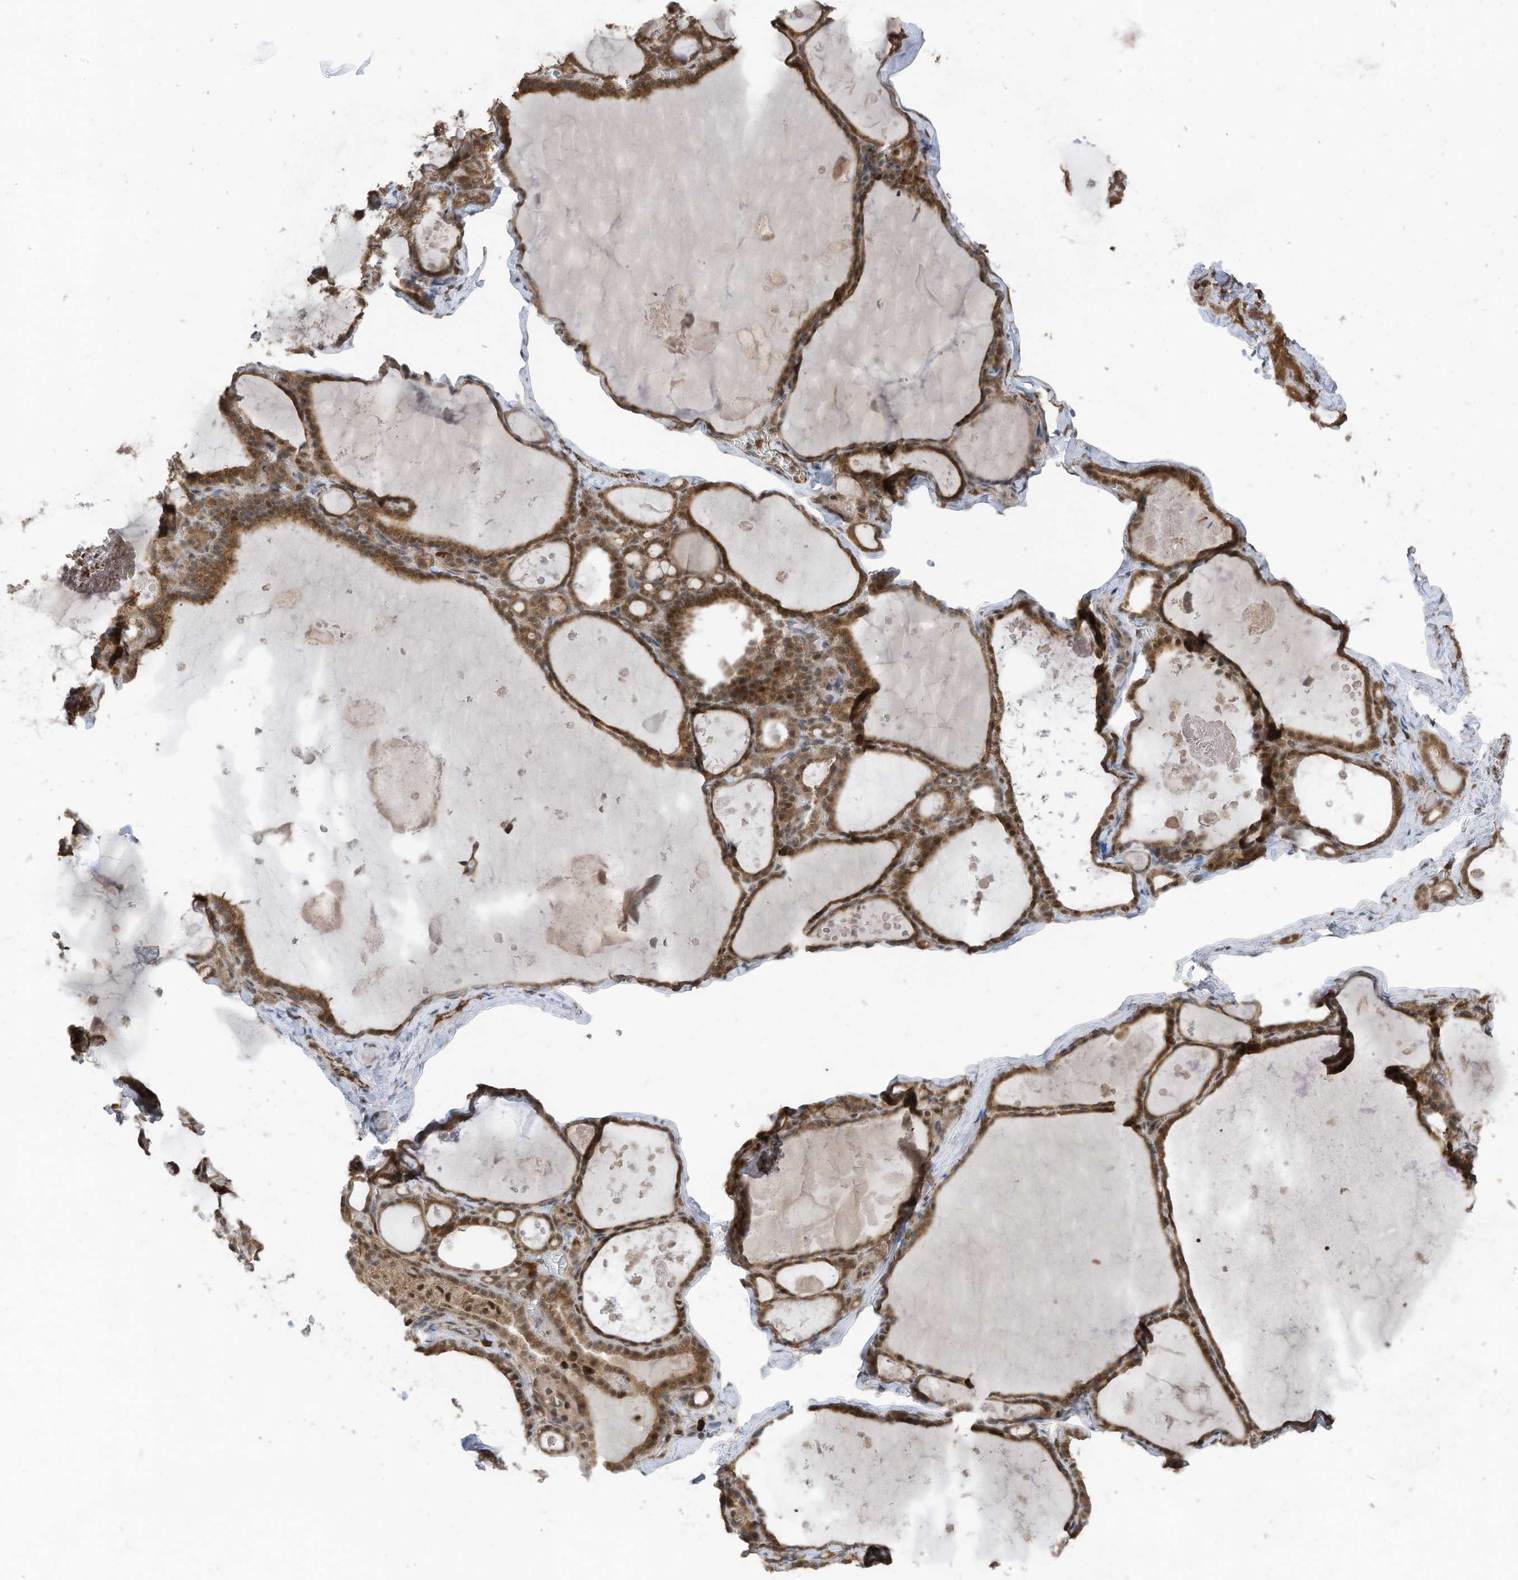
{"staining": {"intensity": "moderate", "quantity": ">75%", "location": "cytoplasmic/membranous,nuclear"}, "tissue": "thyroid gland", "cell_type": "Glandular cells", "image_type": "normal", "snomed": [{"axis": "morphology", "description": "Normal tissue, NOS"}, {"axis": "topography", "description": "Thyroid gland"}], "caption": "Immunohistochemistry (IHC) (DAB (3,3'-diaminobenzidine)) staining of benign thyroid gland demonstrates moderate cytoplasmic/membranous,nuclear protein positivity in approximately >75% of glandular cells.", "gene": "ERLEC1", "patient": {"sex": "male", "age": 56}}